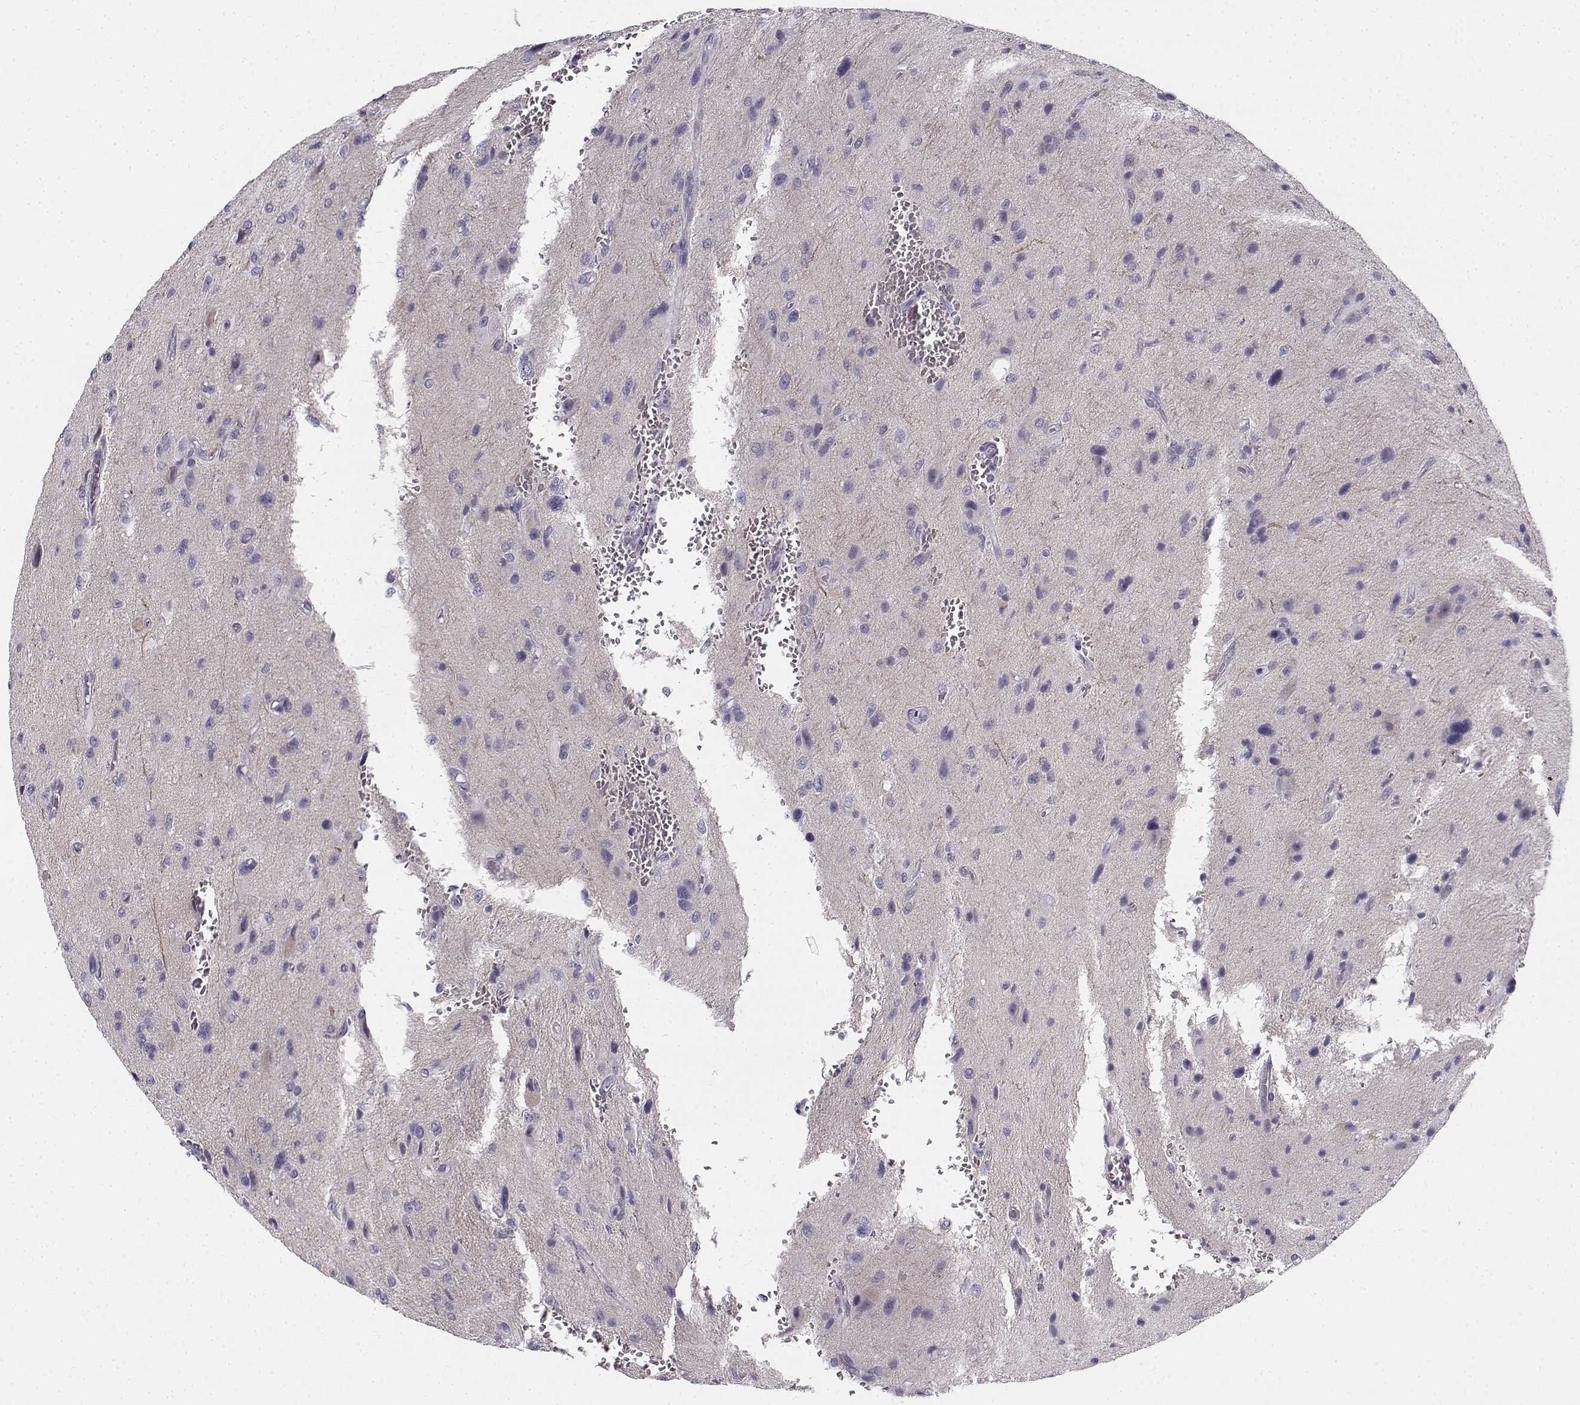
{"staining": {"intensity": "negative", "quantity": "none", "location": "none"}, "tissue": "glioma", "cell_type": "Tumor cells", "image_type": "cancer", "snomed": [{"axis": "morphology", "description": "Glioma, malignant, NOS"}, {"axis": "morphology", "description": "Glioma, malignant, High grade"}, {"axis": "topography", "description": "Brain"}], "caption": "A photomicrograph of glioma stained for a protein shows no brown staining in tumor cells. (DAB immunohistochemistry (IHC), high magnification).", "gene": "CREB3L3", "patient": {"sex": "female", "age": 71}}